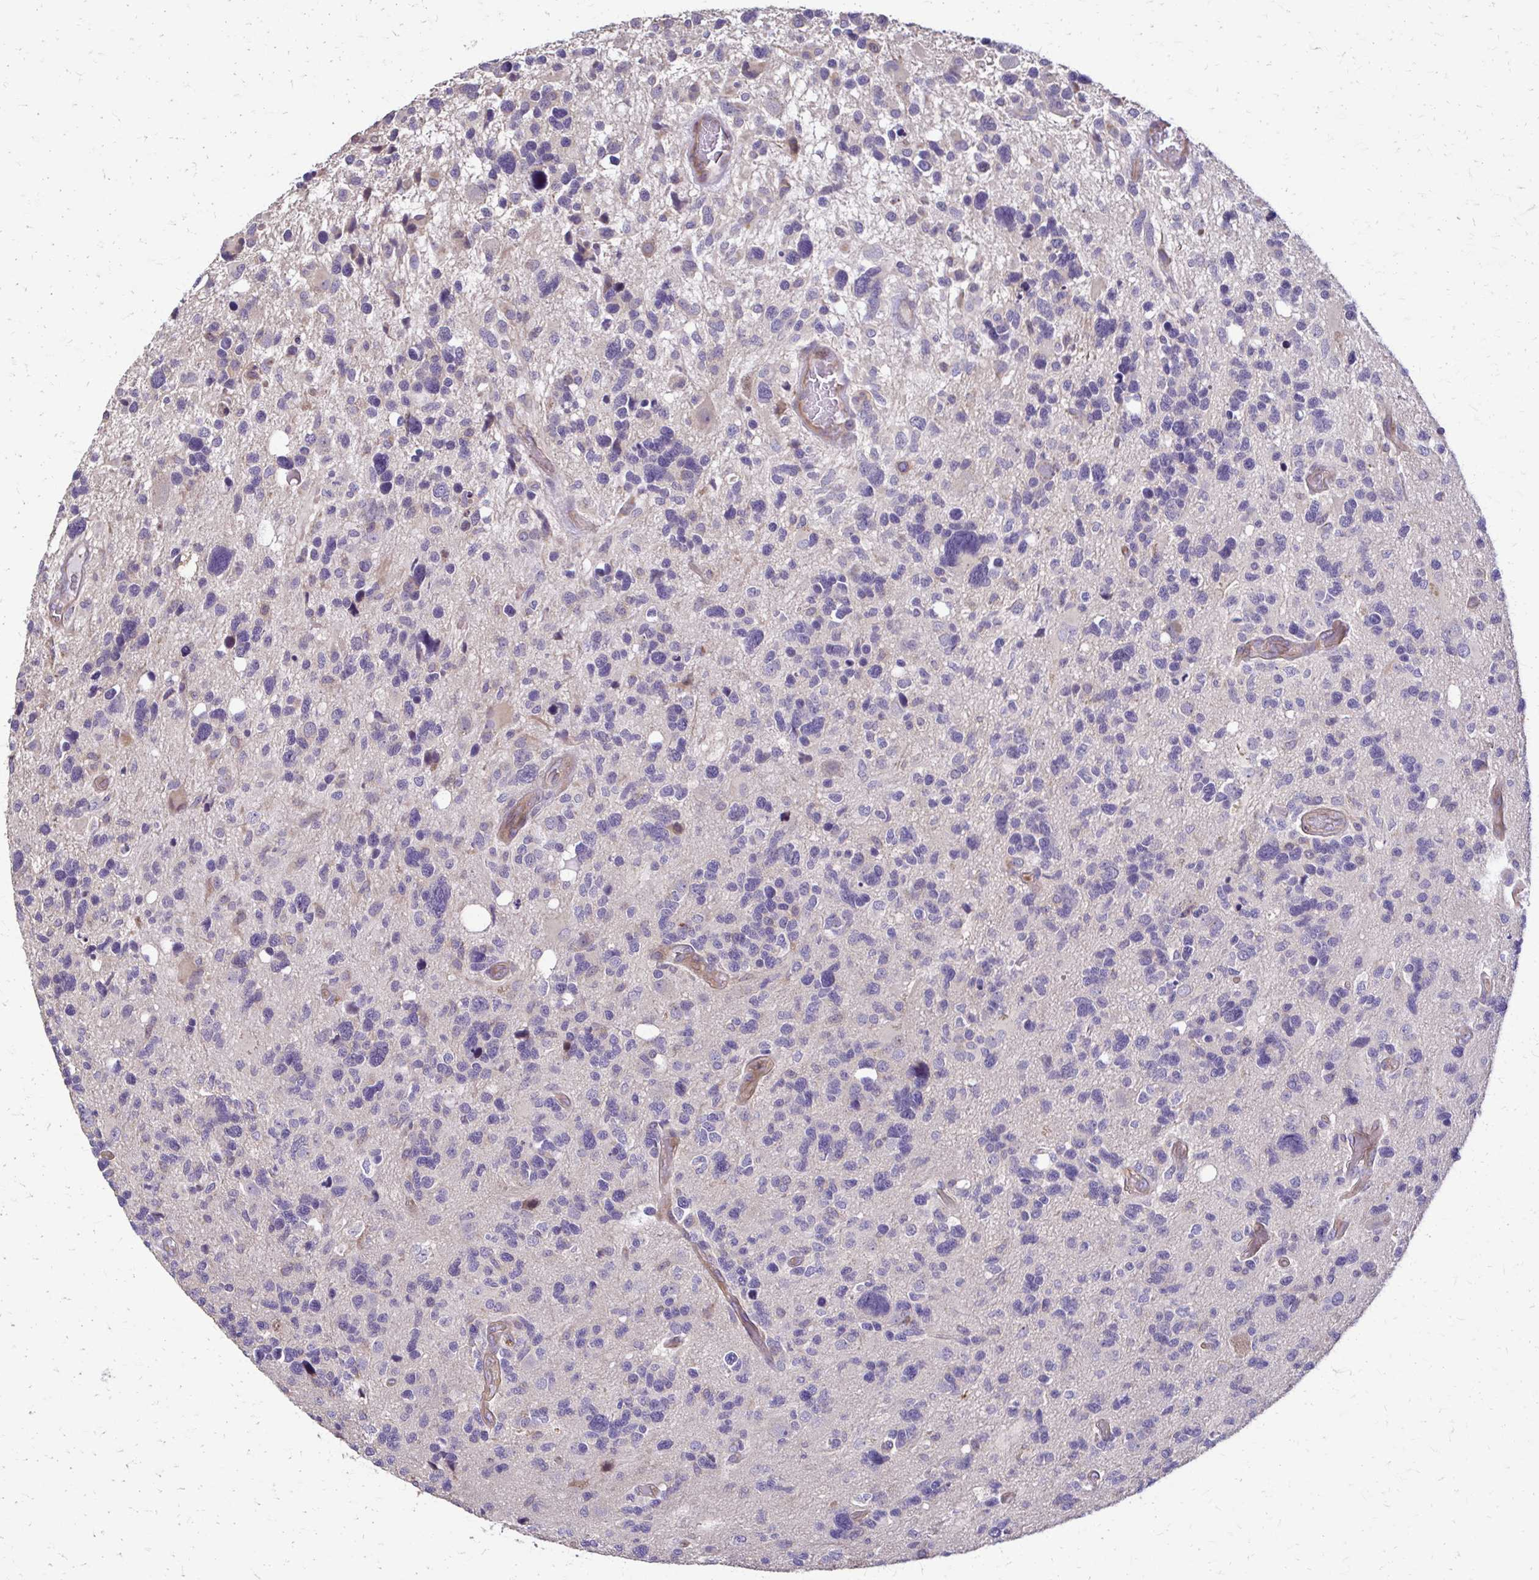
{"staining": {"intensity": "negative", "quantity": "none", "location": "none"}, "tissue": "glioma", "cell_type": "Tumor cells", "image_type": "cancer", "snomed": [{"axis": "morphology", "description": "Glioma, malignant, High grade"}, {"axis": "topography", "description": "Brain"}], "caption": "This histopathology image is of malignant high-grade glioma stained with IHC to label a protein in brown with the nuclei are counter-stained blue. There is no expression in tumor cells.", "gene": "DSP", "patient": {"sex": "male", "age": 49}}